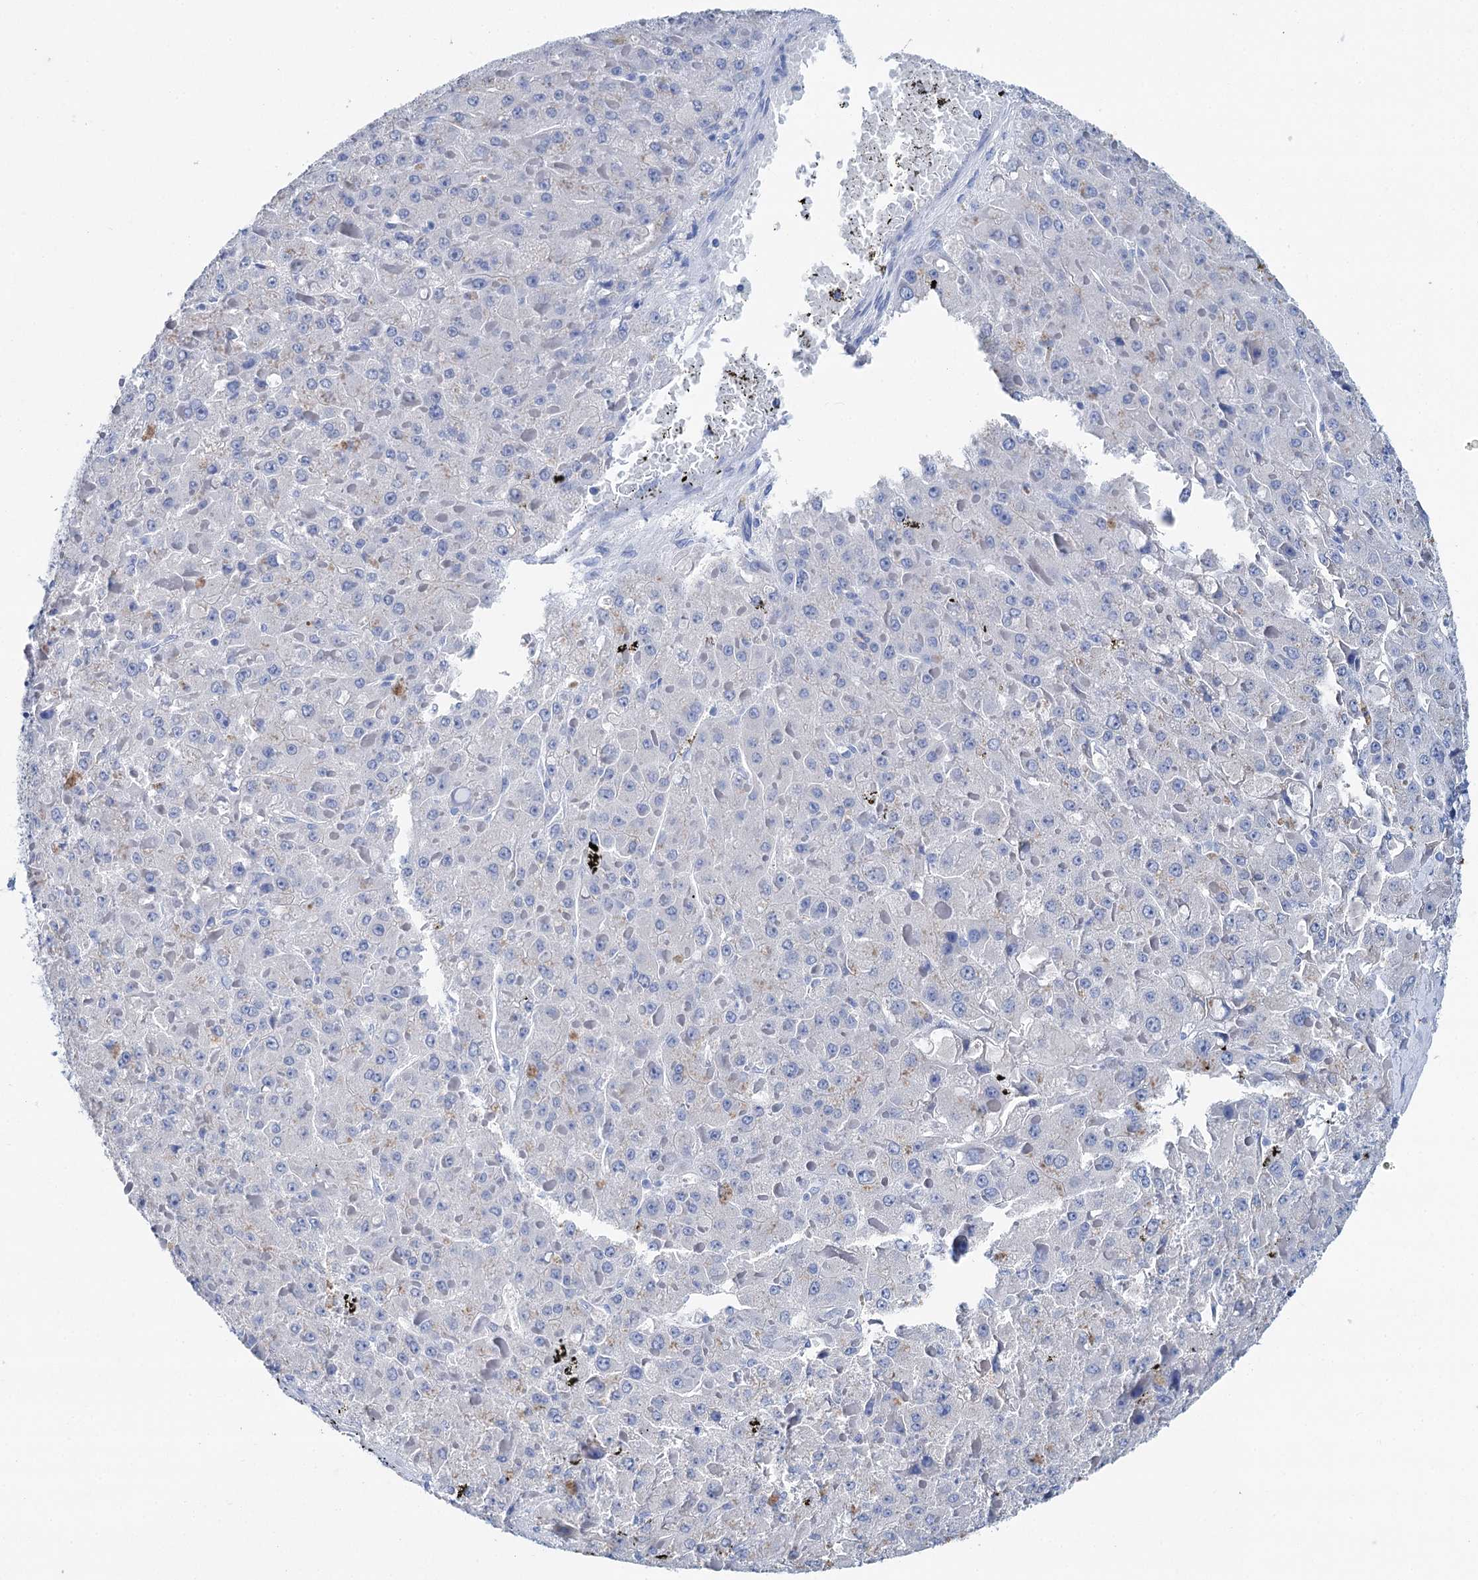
{"staining": {"intensity": "negative", "quantity": "none", "location": "none"}, "tissue": "liver cancer", "cell_type": "Tumor cells", "image_type": "cancer", "snomed": [{"axis": "morphology", "description": "Carcinoma, Hepatocellular, NOS"}, {"axis": "topography", "description": "Liver"}], "caption": "This is an IHC photomicrograph of liver cancer. There is no expression in tumor cells.", "gene": "BRINP1", "patient": {"sex": "female", "age": 73}}